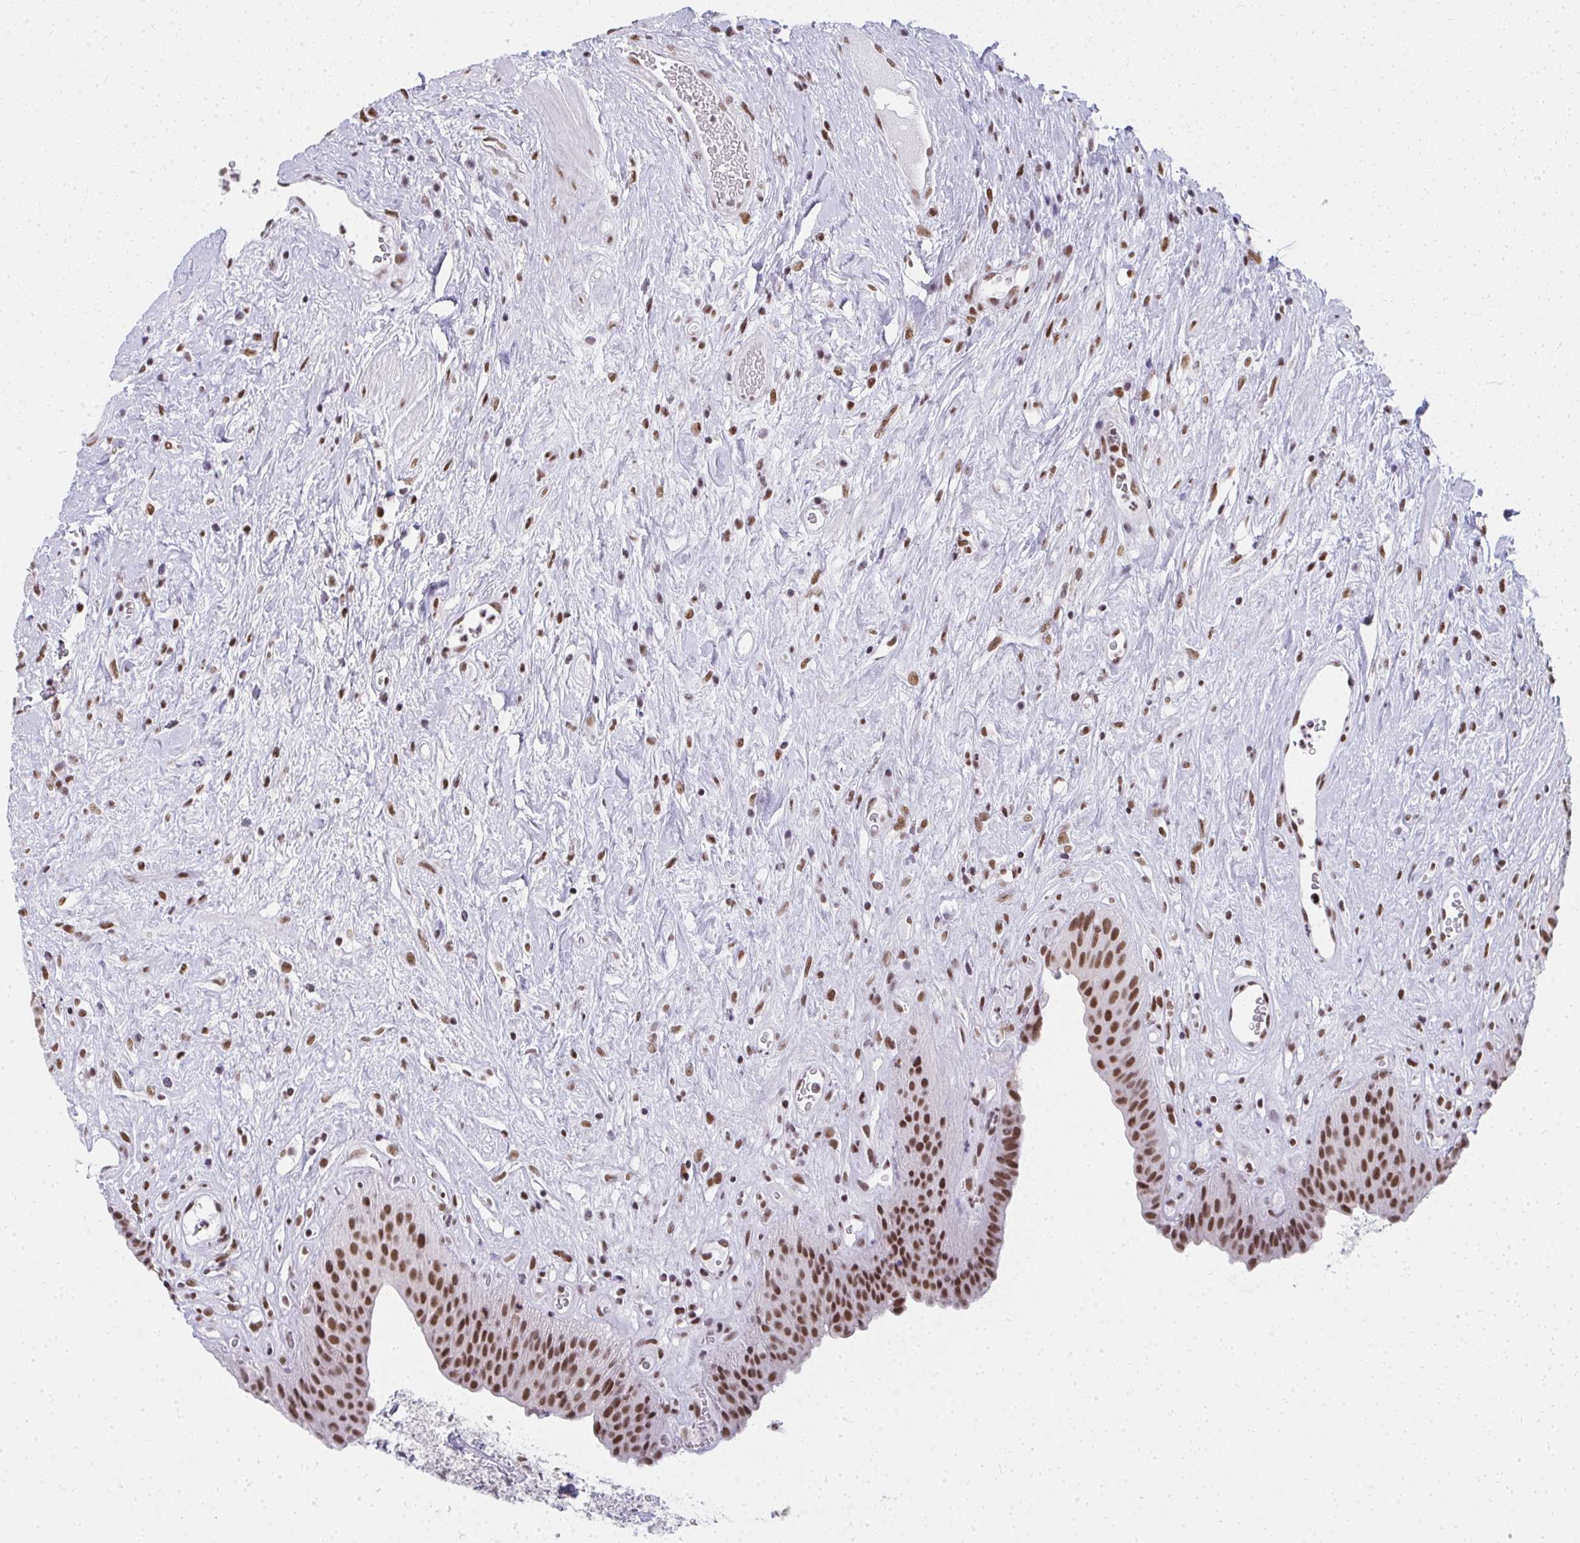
{"staining": {"intensity": "strong", "quantity": ">75%", "location": "nuclear"}, "tissue": "urinary bladder", "cell_type": "Urothelial cells", "image_type": "normal", "snomed": [{"axis": "morphology", "description": "Normal tissue, NOS"}, {"axis": "topography", "description": "Urinary bladder"}], "caption": "A micrograph showing strong nuclear expression in about >75% of urothelial cells in normal urinary bladder, as visualized by brown immunohistochemical staining.", "gene": "CREBBP", "patient": {"sex": "female", "age": 56}}